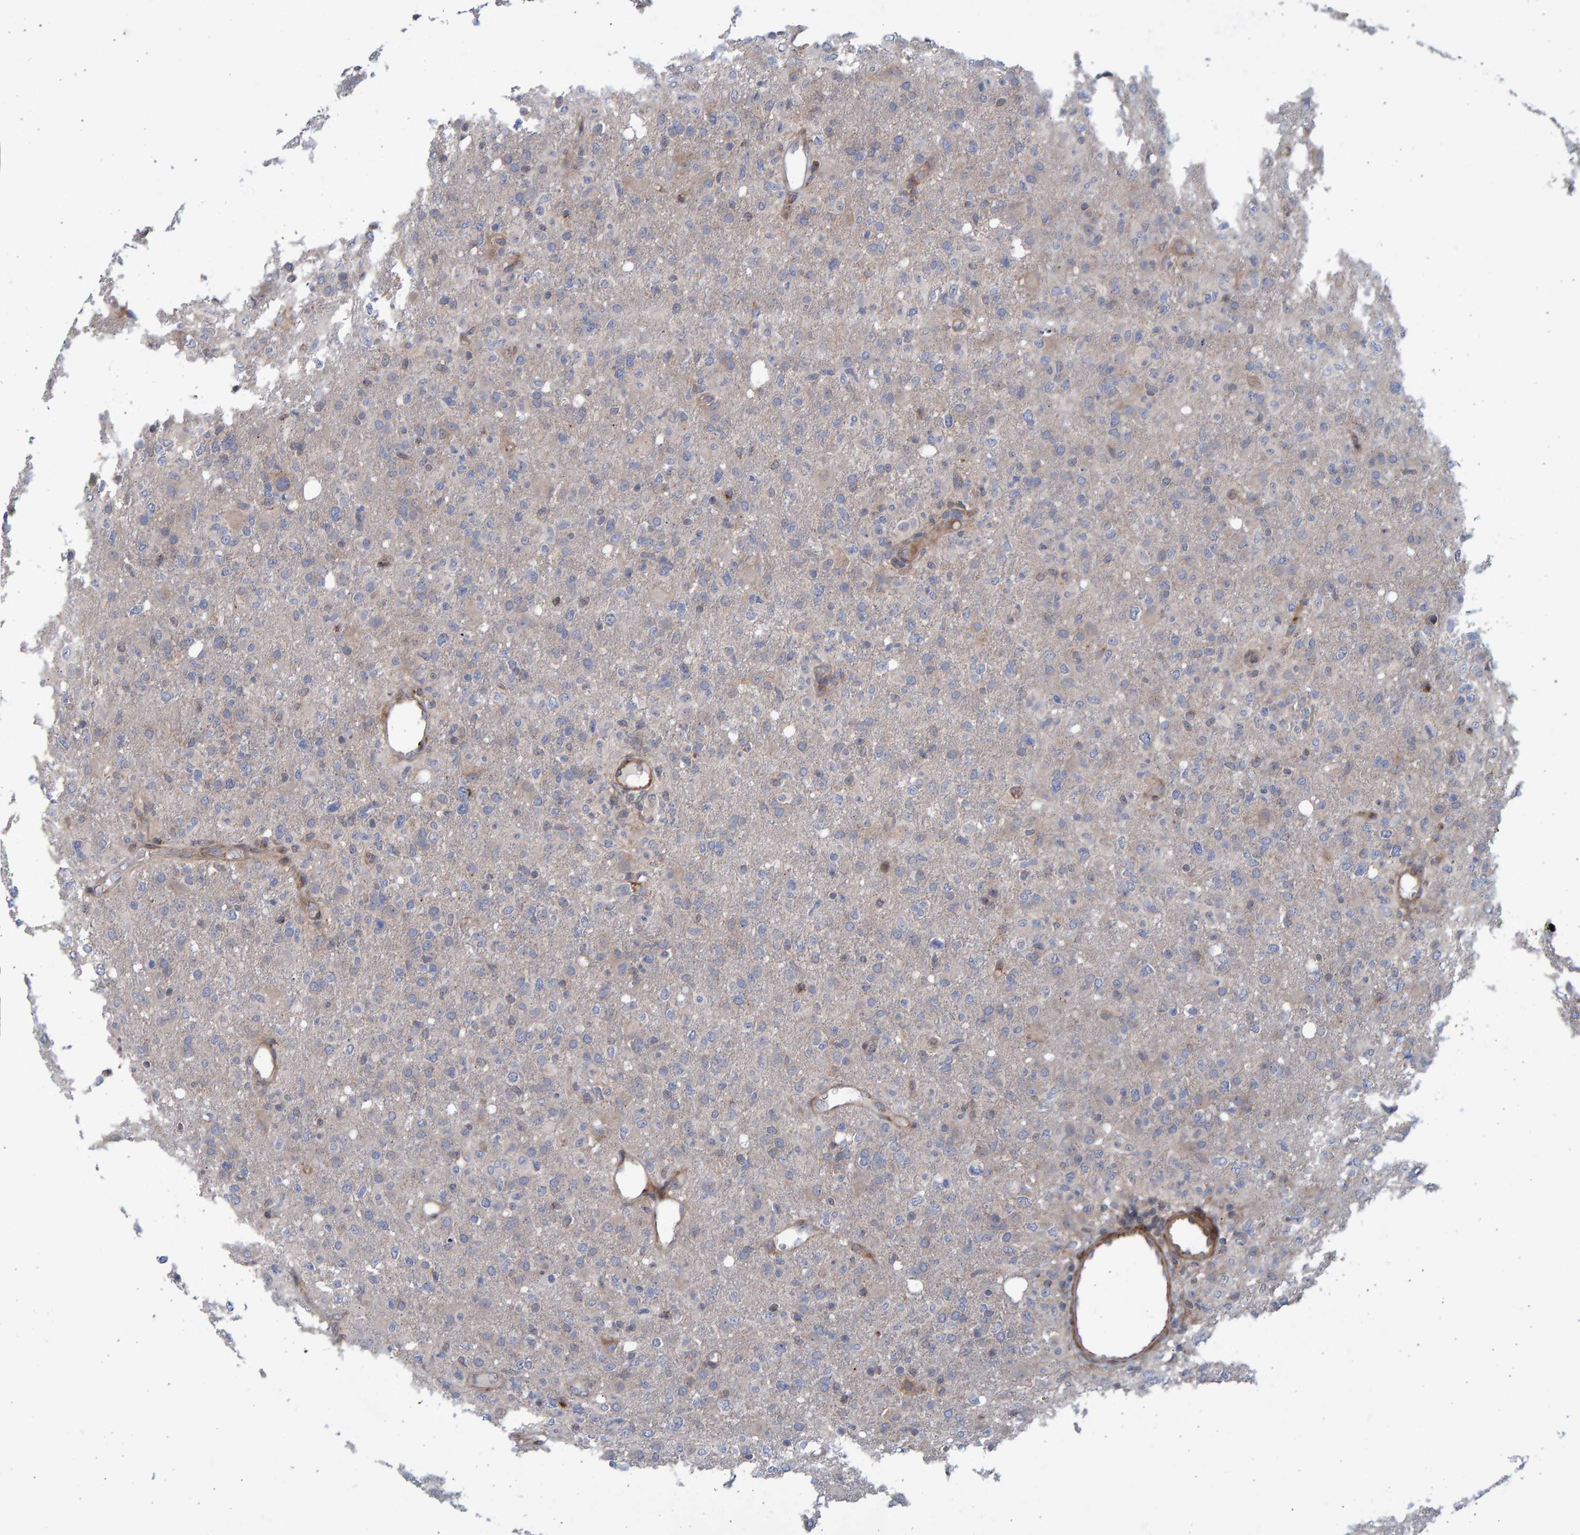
{"staining": {"intensity": "negative", "quantity": "none", "location": "none"}, "tissue": "glioma", "cell_type": "Tumor cells", "image_type": "cancer", "snomed": [{"axis": "morphology", "description": "Glioma, malignant, High grade"}, {"axis": "topography", "description": "Brain"}], "caption": "This is an immunohistochemistry (IHC) histopathology image of human glioma. There is no expression in tumor cells.", "gene": "LRBA", "patient": {"sex": "female", "age": 57}}